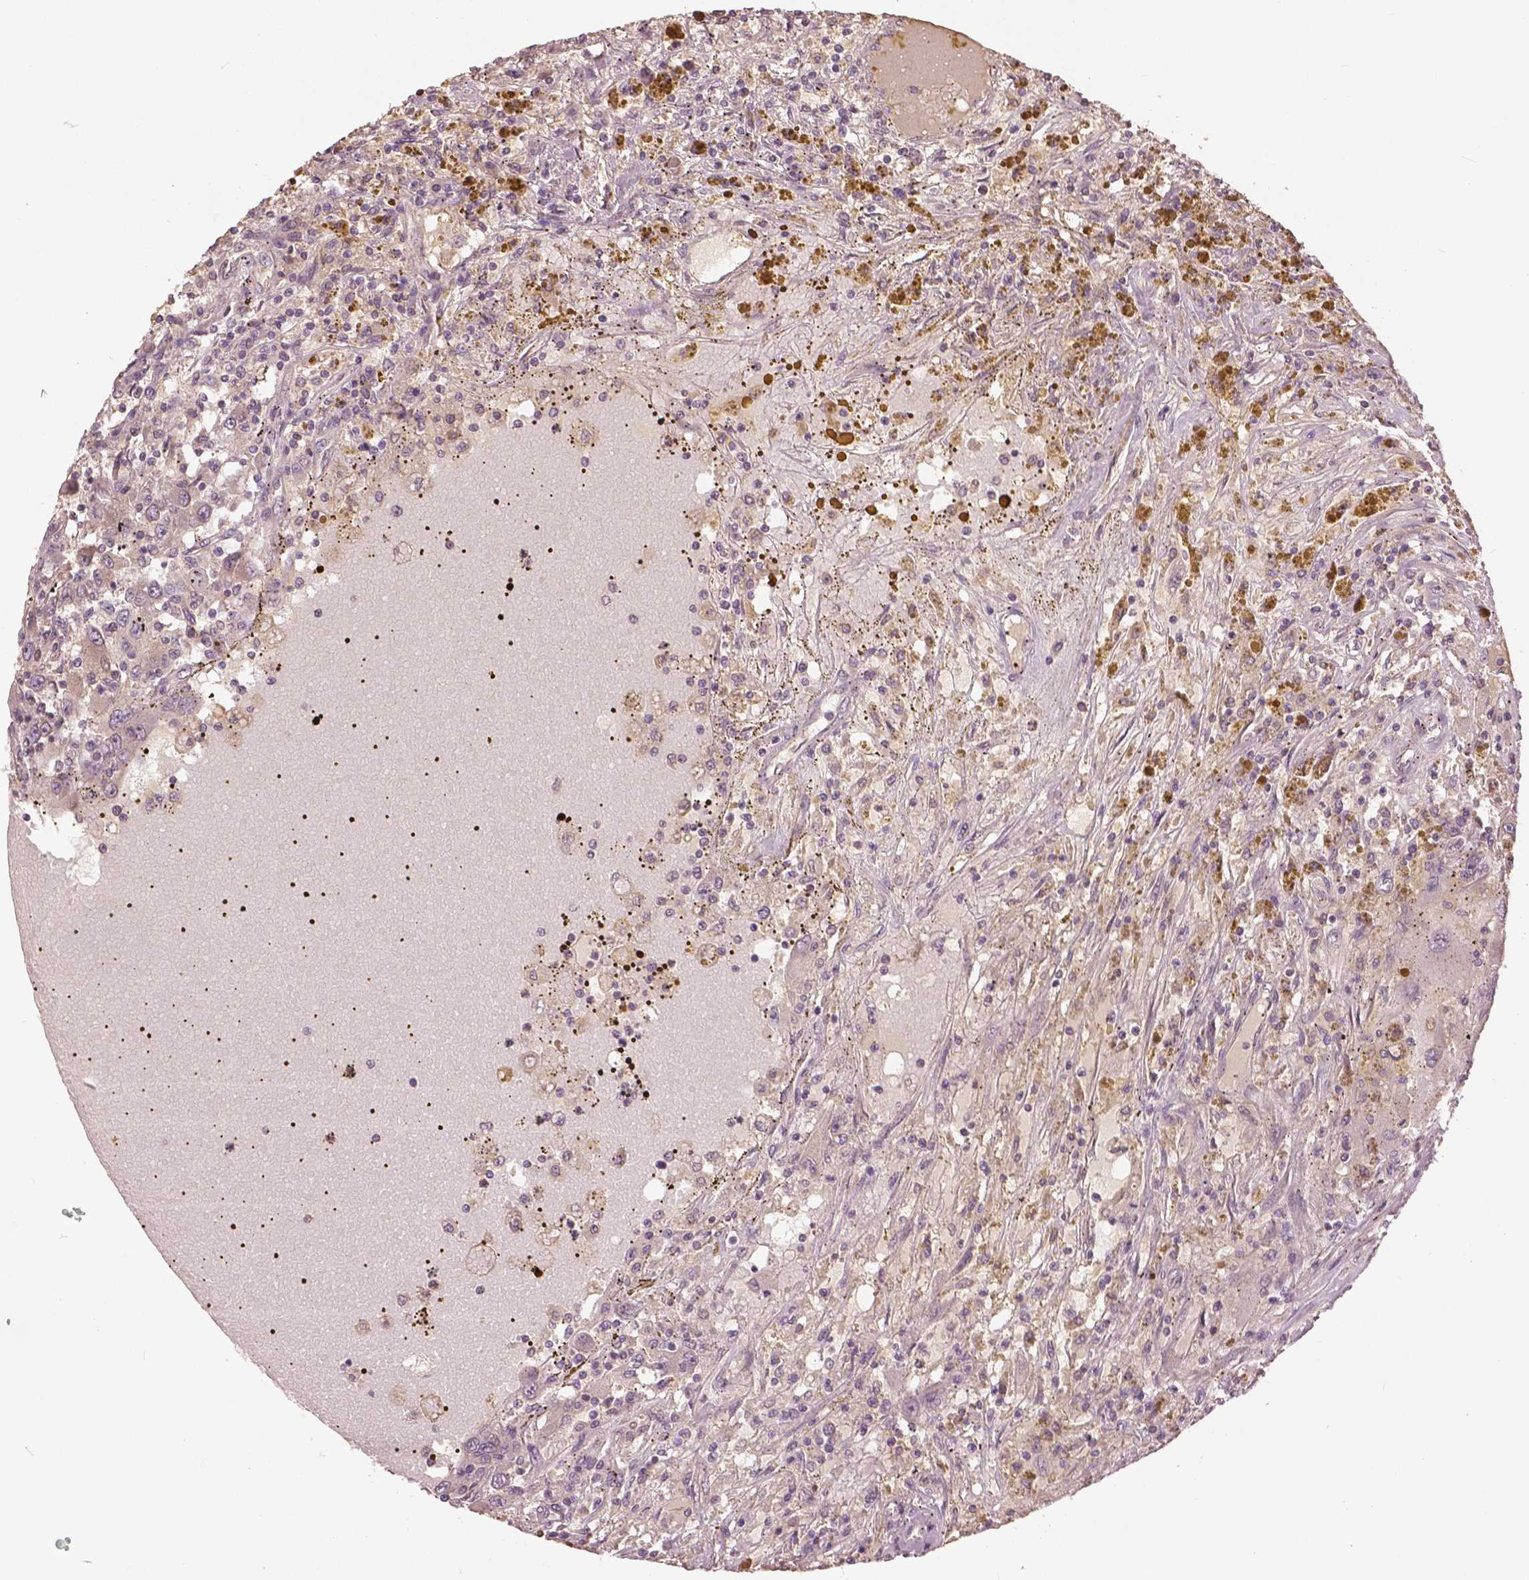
{"staining": {"intensity": "weak", "quantity": "<25%", "location": "cytoplasmic/membranous"}, "tissue": "renal cancer", "cell_type": "Tumor cells", "image_type": "cancer", "snomed": [{"axis": "morphology", "description": "Adenocarcinoma, NOS"}, {"axis": "topography", "description": "Kidney"}], "caption": "Tumor cells are negative for brown protein staining in renal adenocarcinoma.", "gene": "ANGPTL4", "patient": {"sex": "female", "age": 67}}